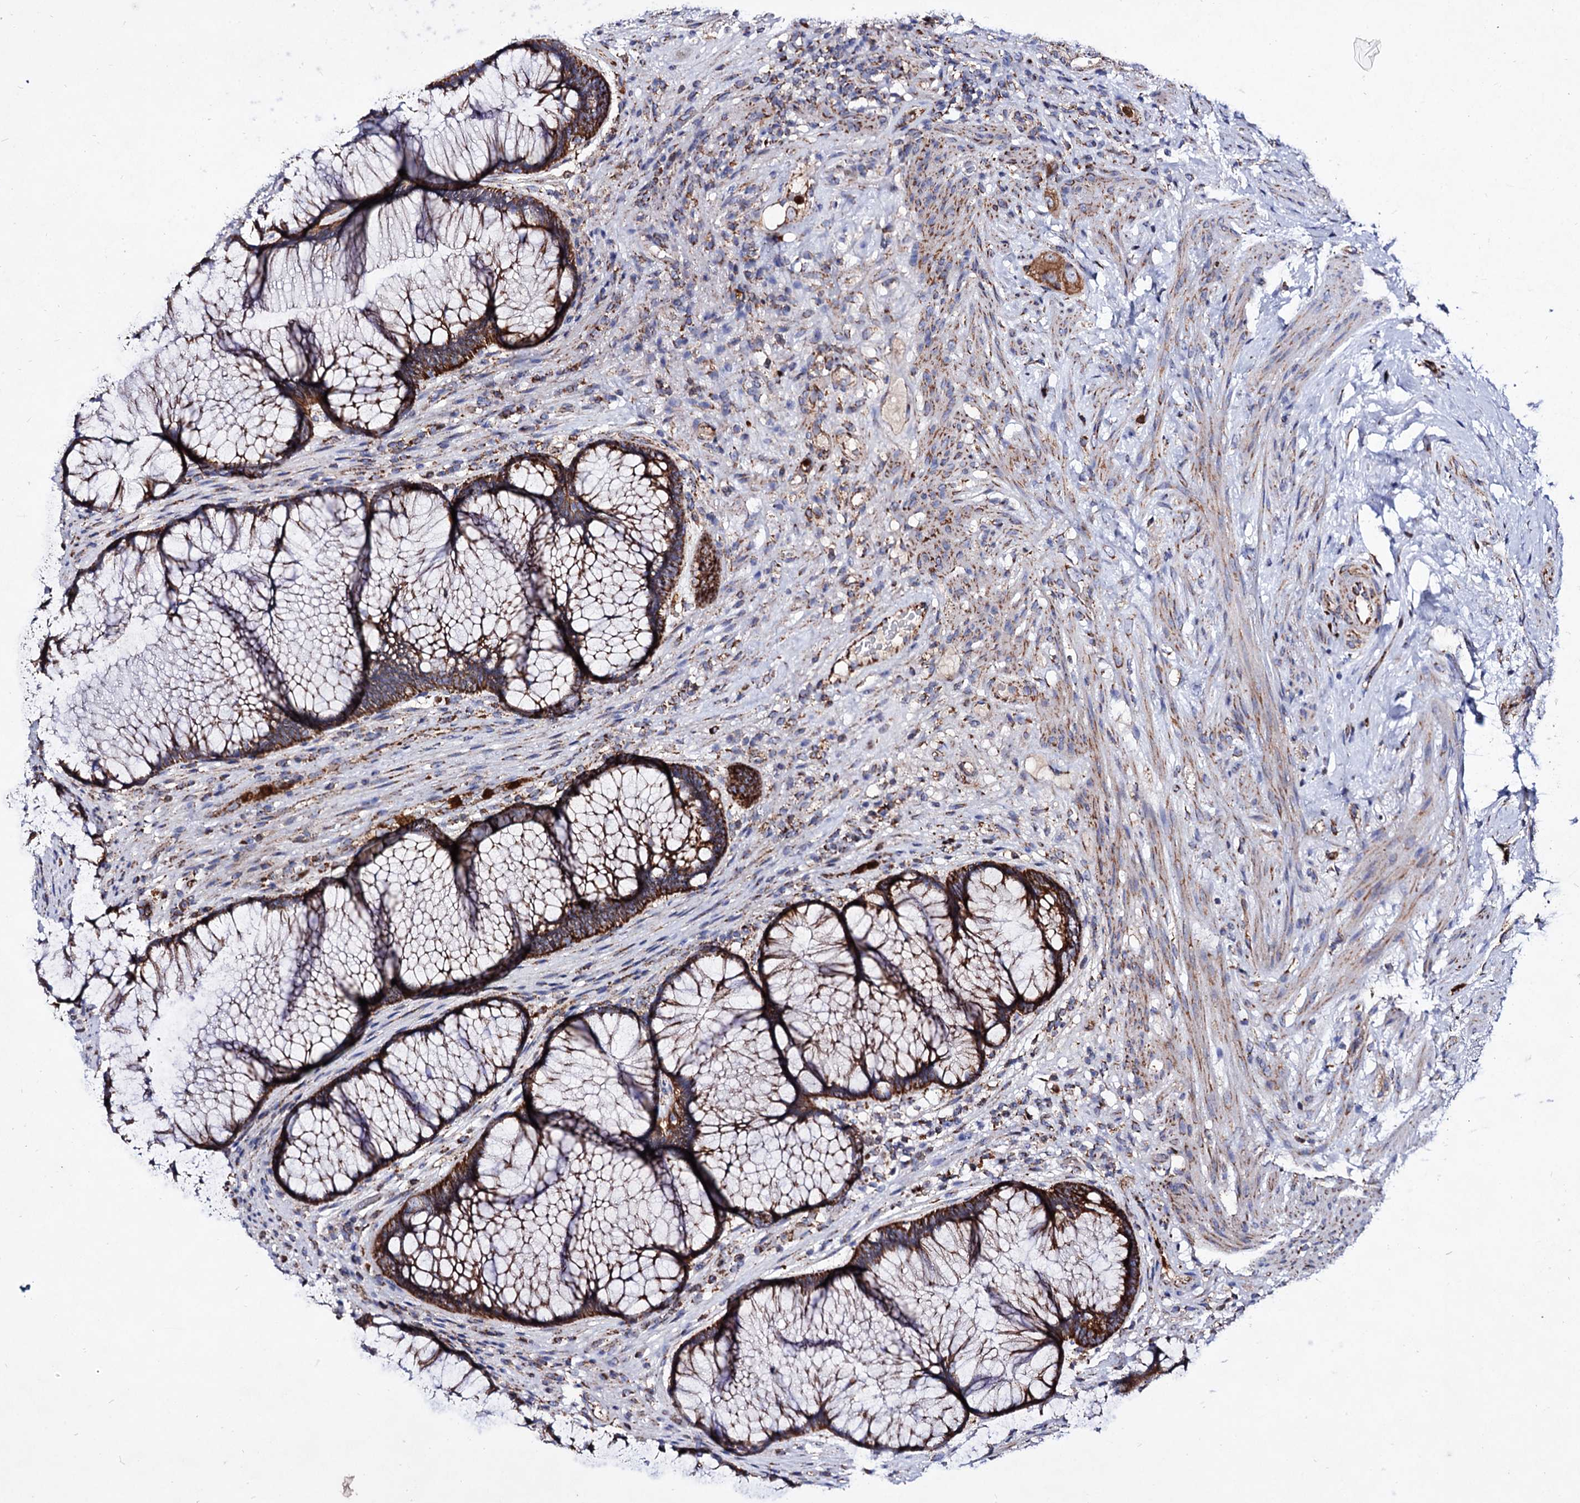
{"staining": {"intensity": "strong", "quantity": ">75%", "location": "cytoplasmic/membranous"}, "tissue": "rectum", "cell_type": "Glandular cells", "image_type": "normal", "snomed": [{"axis": "morphology", "description": "Normal tissue, NOS"}, {"axis": "topography", "description": "Rectum"}], "caption": "A high-resolution image shows immunohistochemistry staining of unremarkable rectum, which exhibits strong cytoplasmic/membranous expression in approximately >75% of glandular cells.", "gene": "ACAD9", "patient": {"sex": "male", "age": 51}}